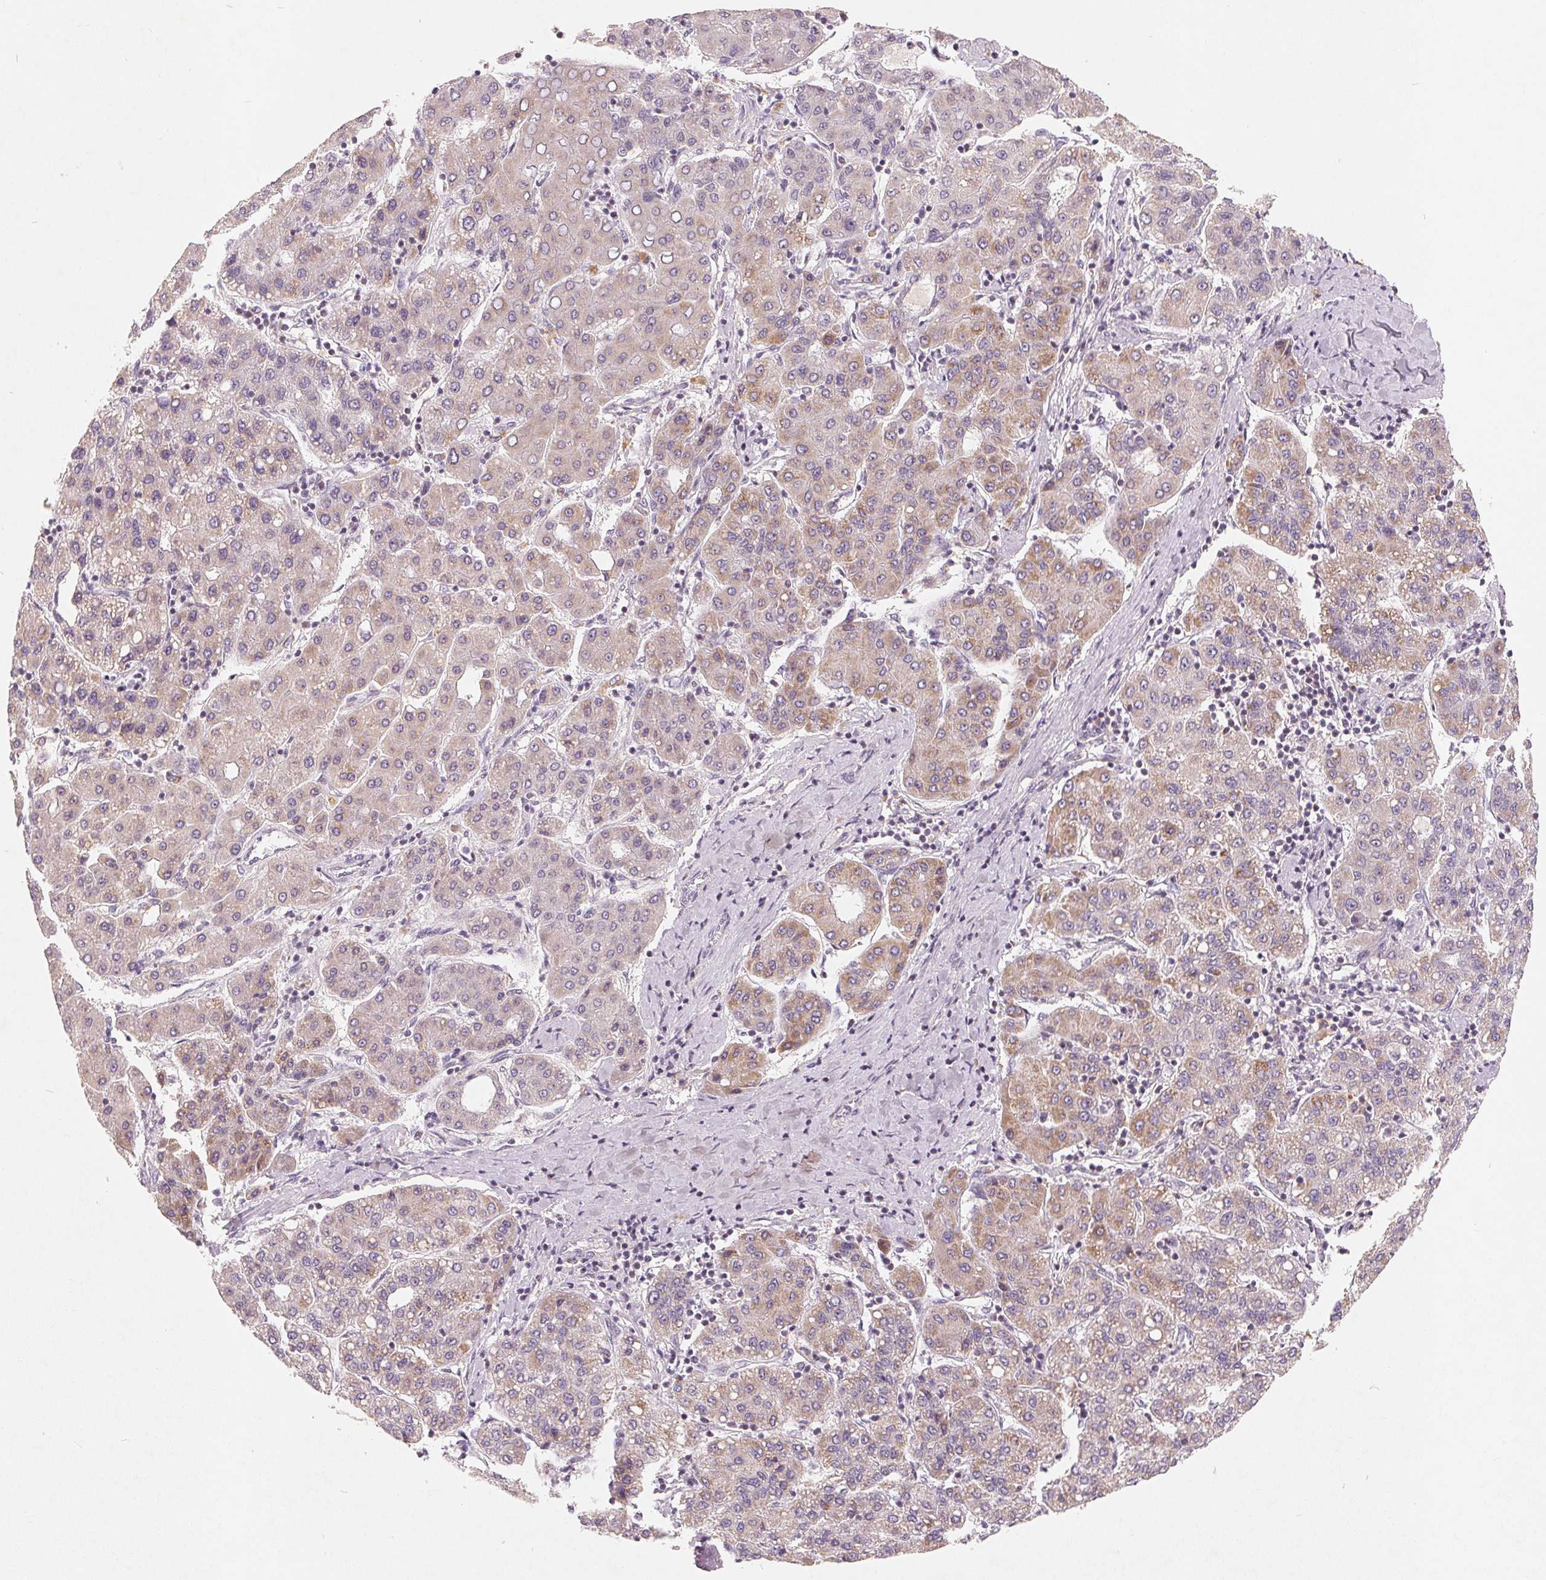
{"staining": {"intensity": "weak", "quantity": "25%-75%", "location": "cytoplasmic/membranous"}, "tissue": "liver cancer", "cell_type": "Tumor cells", "image_type": "cancer", "snomed": [{"axis": "morphology", "description": "Carcinoma, Hepatocellular, NOS"}, {"axis": "topography", "description": "Liver"}], "caption": "A low amount of weak cytoplasmic/membranous positivity is identified in approximately 25%-75% of tumor cells in liver cancer tissue.", "gene": "GHITM", "patient": {"sex": "male", "age": 65}}